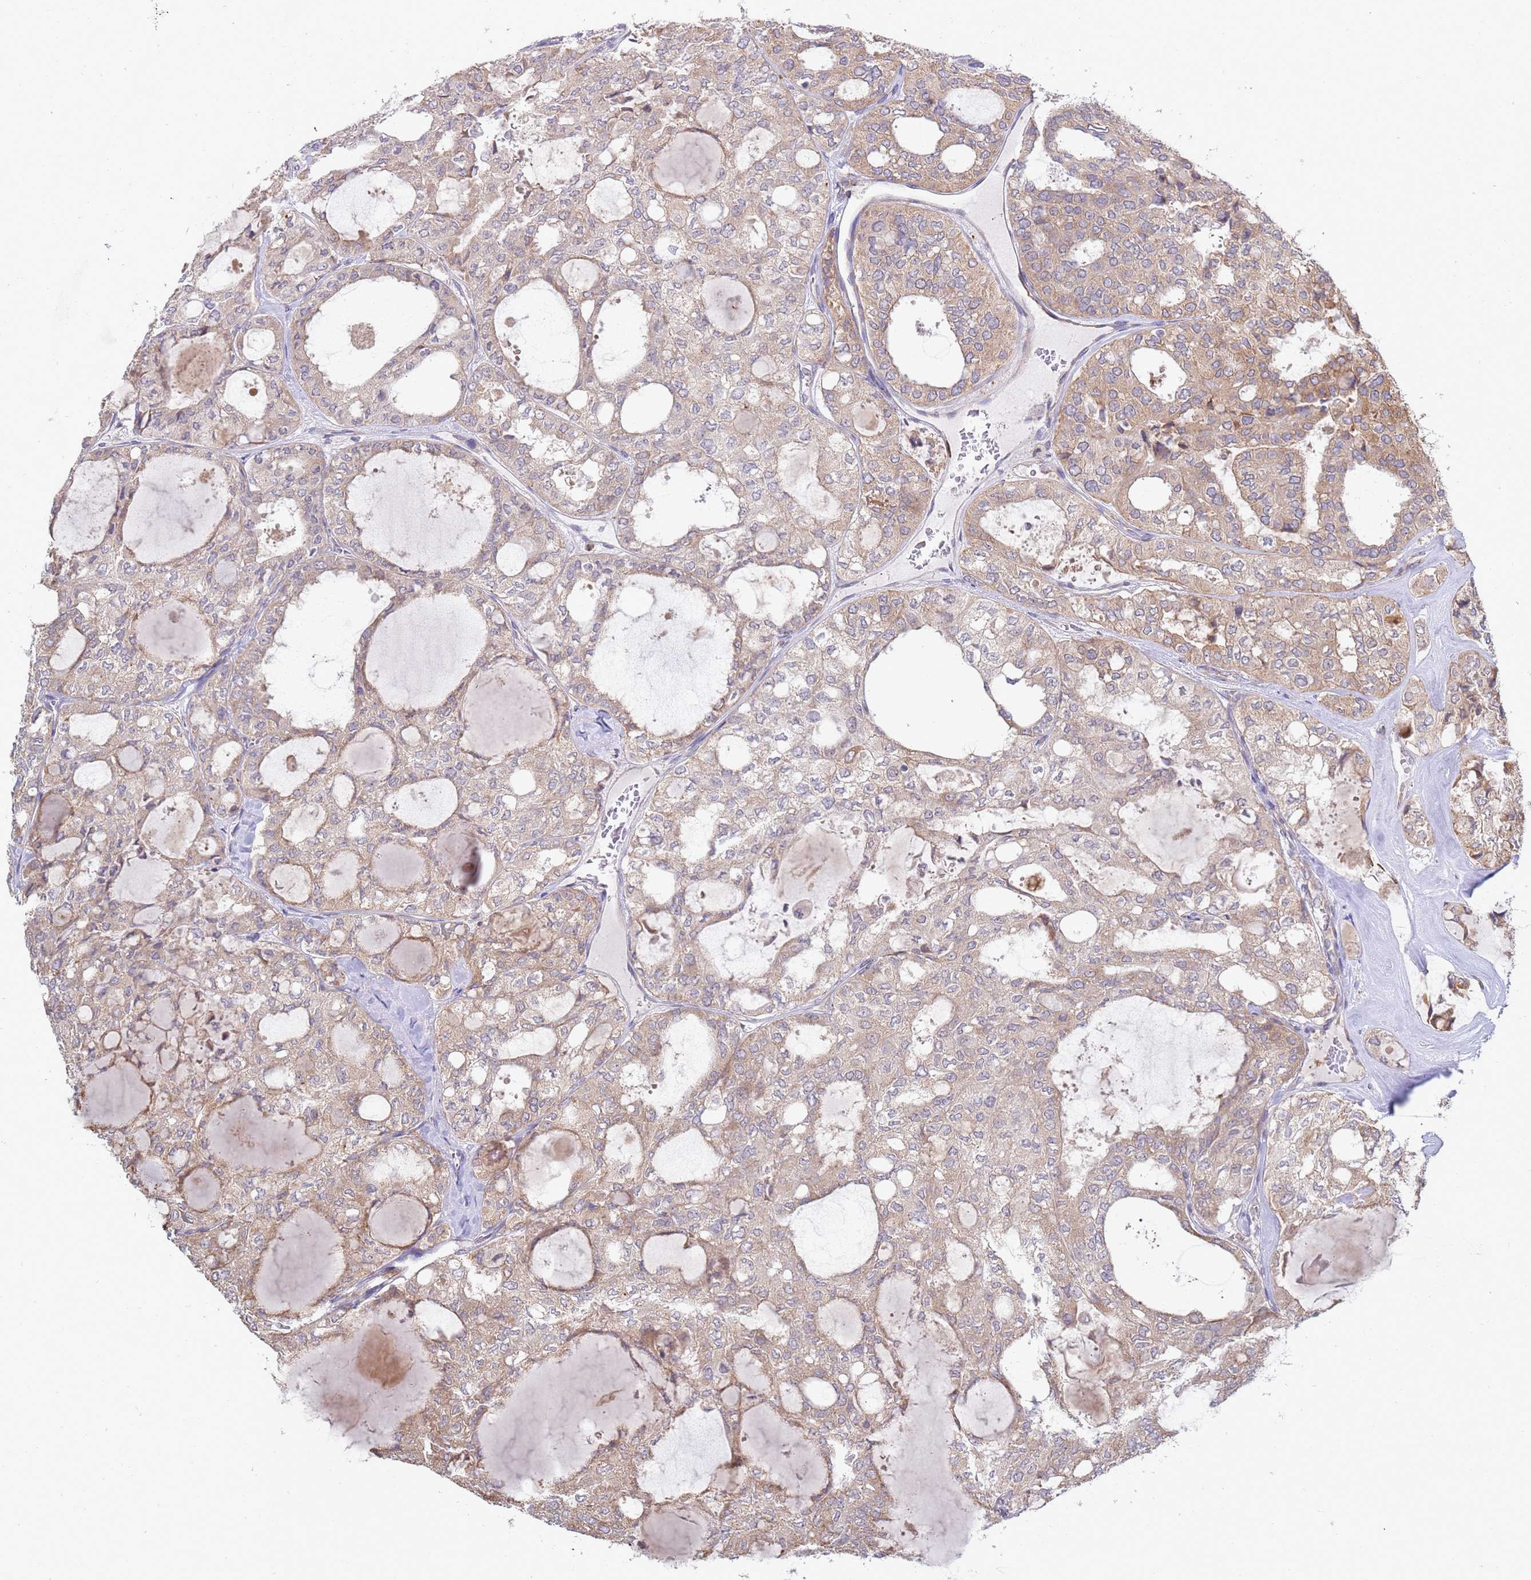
{"staining": {"intensity": "moderate", "quantity": "25%-75%", "location": "cytoplasmic/membranous"}, "tissue": "thyroid cancer", "cell_type": "Tumor cells", "image_type": "cancer", "snomed": [{"axis": "morphology", "description": "Follicular adenoma carcinoma, NOS"}, {"axis": "topography", "description": "Thyroid gland"}], "caption": "There is medium levels of moderate cytoplasmic/membranous positivity in tumor cells of thyroid follicular adenoma carcinoma, as demonstrated by immunohistochemical staining (brown color).", "gene": "VRK2", "patient": {"sex": "male", "age": 75}}